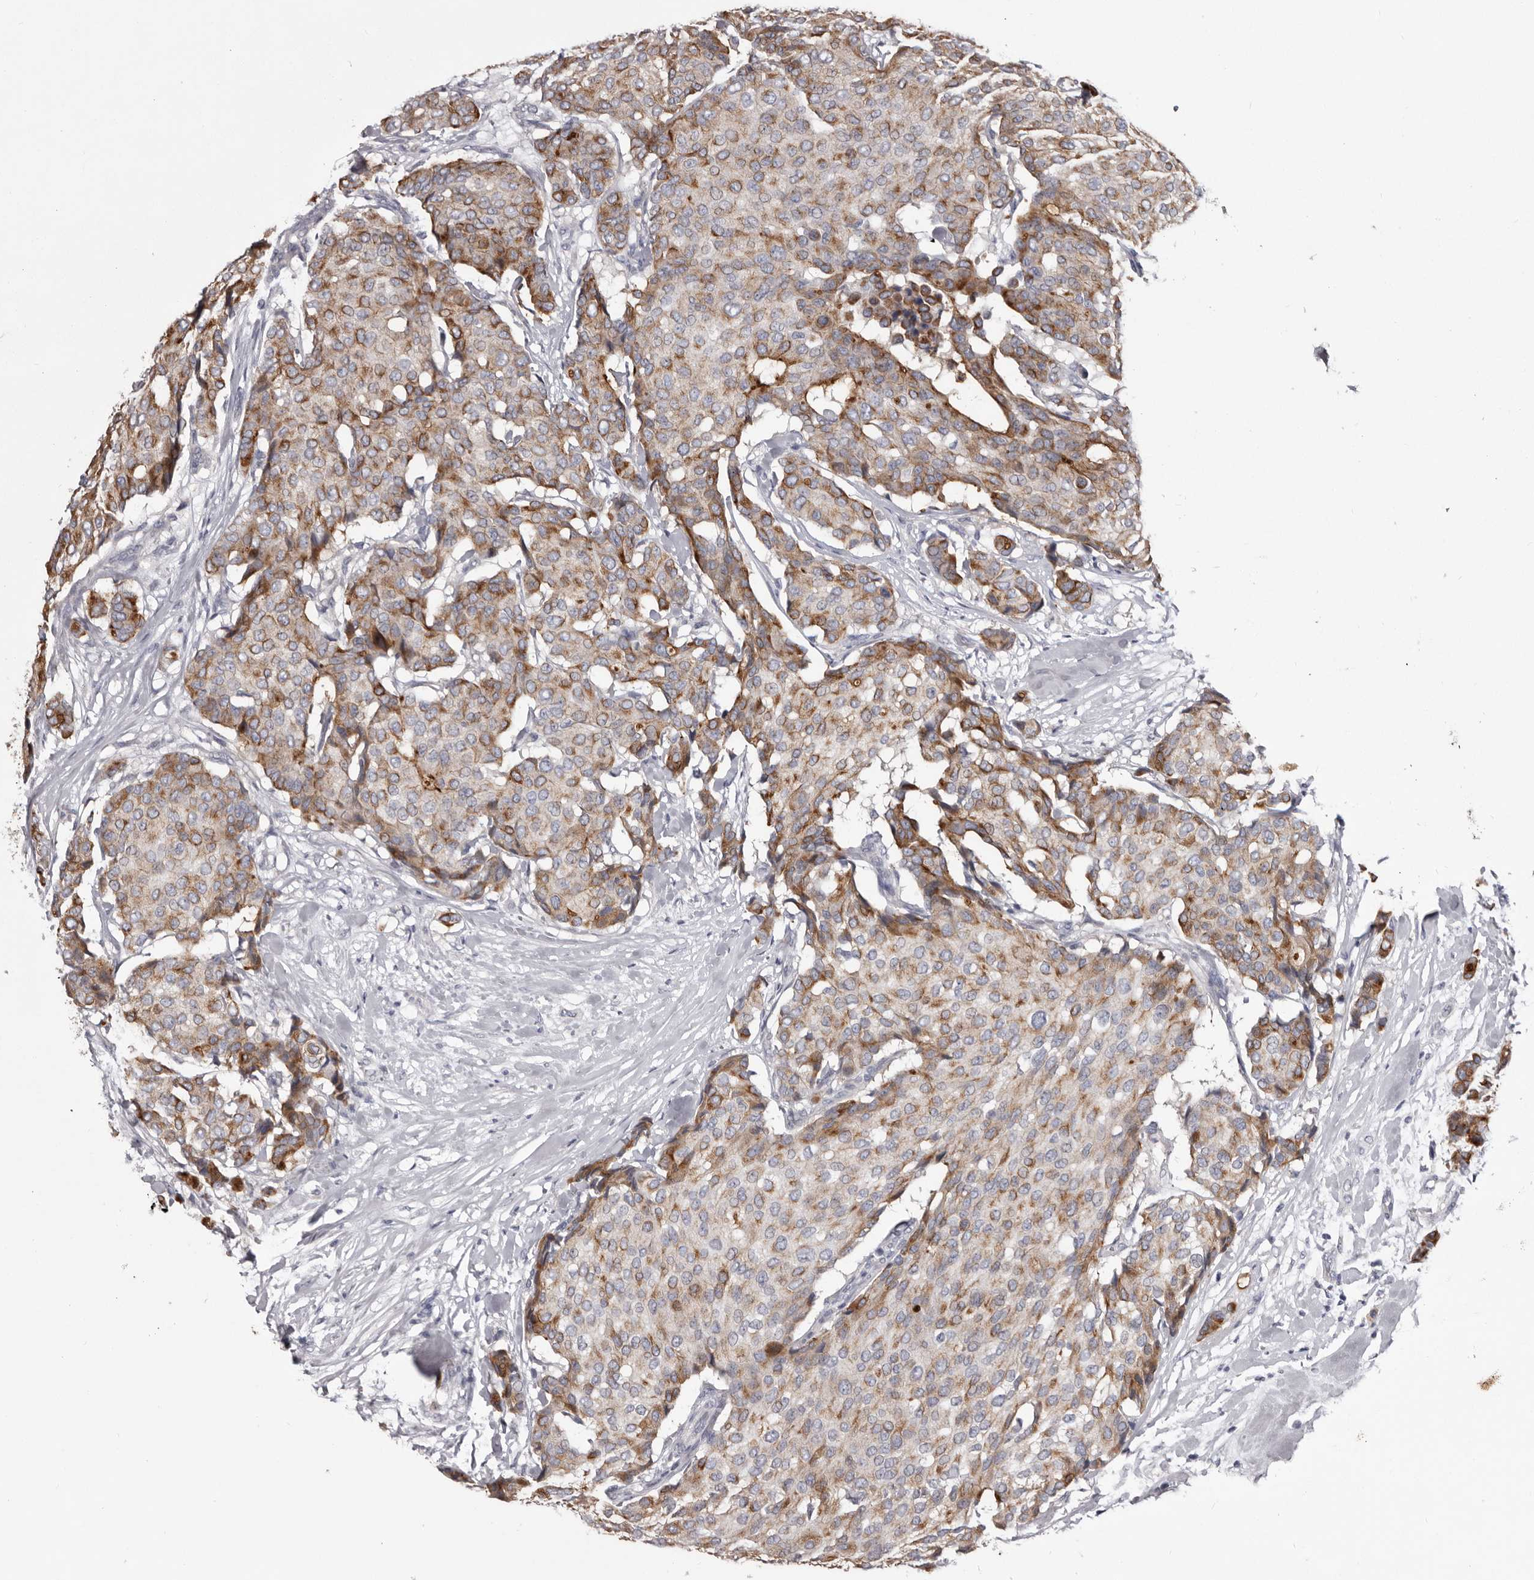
{"staining": {"intensity": "moderate", "quantity": ">75%", "location": "cytoplasmic/membranous"}, "tissue": "breast cancer", "cell_type": "Tumor cells", "image_type": "cancer", "snomed": [{"axis": "morphology", "description": "Duct carcinoma"}, {"axis": "topography", "description": "Breast"}], "caption": "Protein staining of breast cancer (invasive ductal carcinoma) tissue shows moderate cytoplasmic/membranous staining in about >75% of tumor cells.", "gene": "LPAR6", "patient": {"sex": "female", "age": 75}}